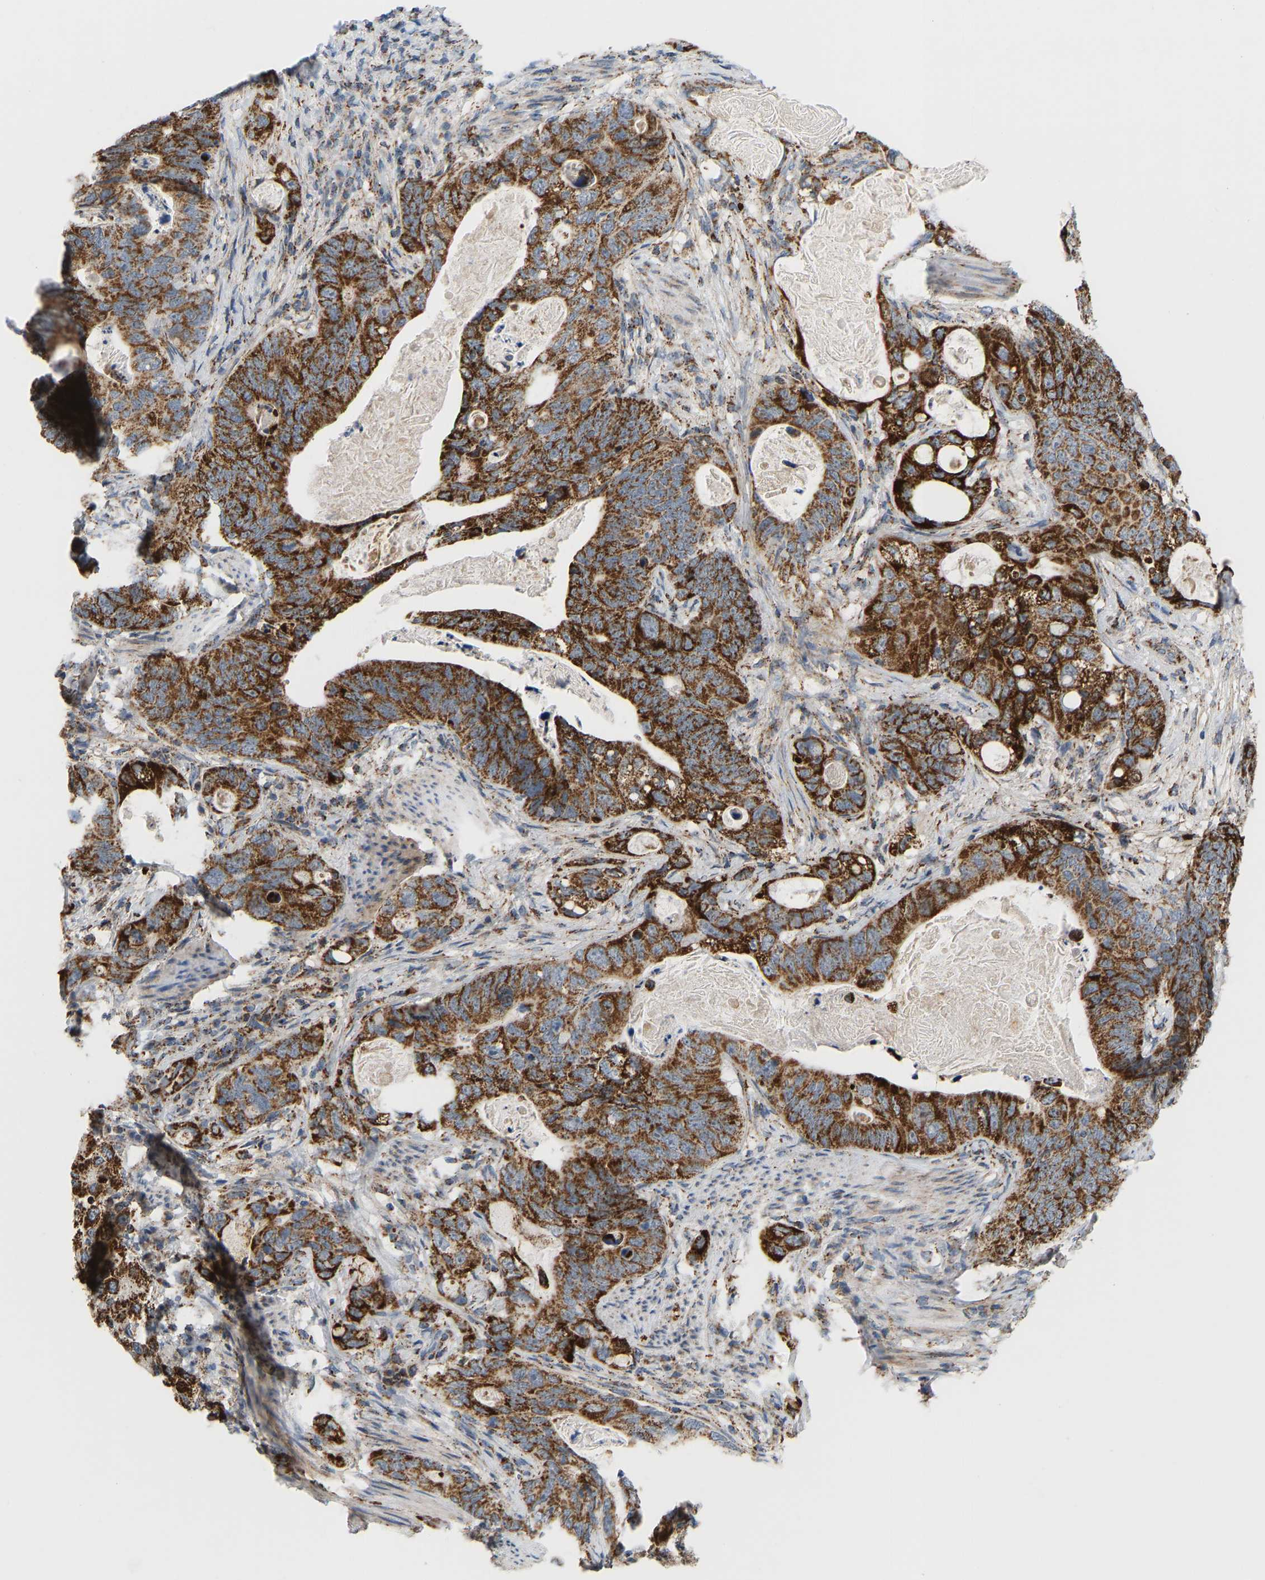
{"staining": {"intensity": "strong", "quantity": ">75%", "location": "cytoplasmic/membranous"}, "tissue": "stomach cancer", "cell_type": "Tumor cells", "image_type": "cancer", "snomed": [{"axis": "morphology", "description": "Normal tissue, NOS"}, {"axis": "morphology", "description": "Adenocarcinoma, NOS"}, {"axis": "topography", "description": "Stomach"}], "caption": "Stomach cancer (adenocarcinoma) stained for a protein (brown) exhibits strong cytoplasmic/membranous positive staining in about >75% of tumor cells.", "gene": "GPSM2", "patient": {"sex": "female", "age": 89}}